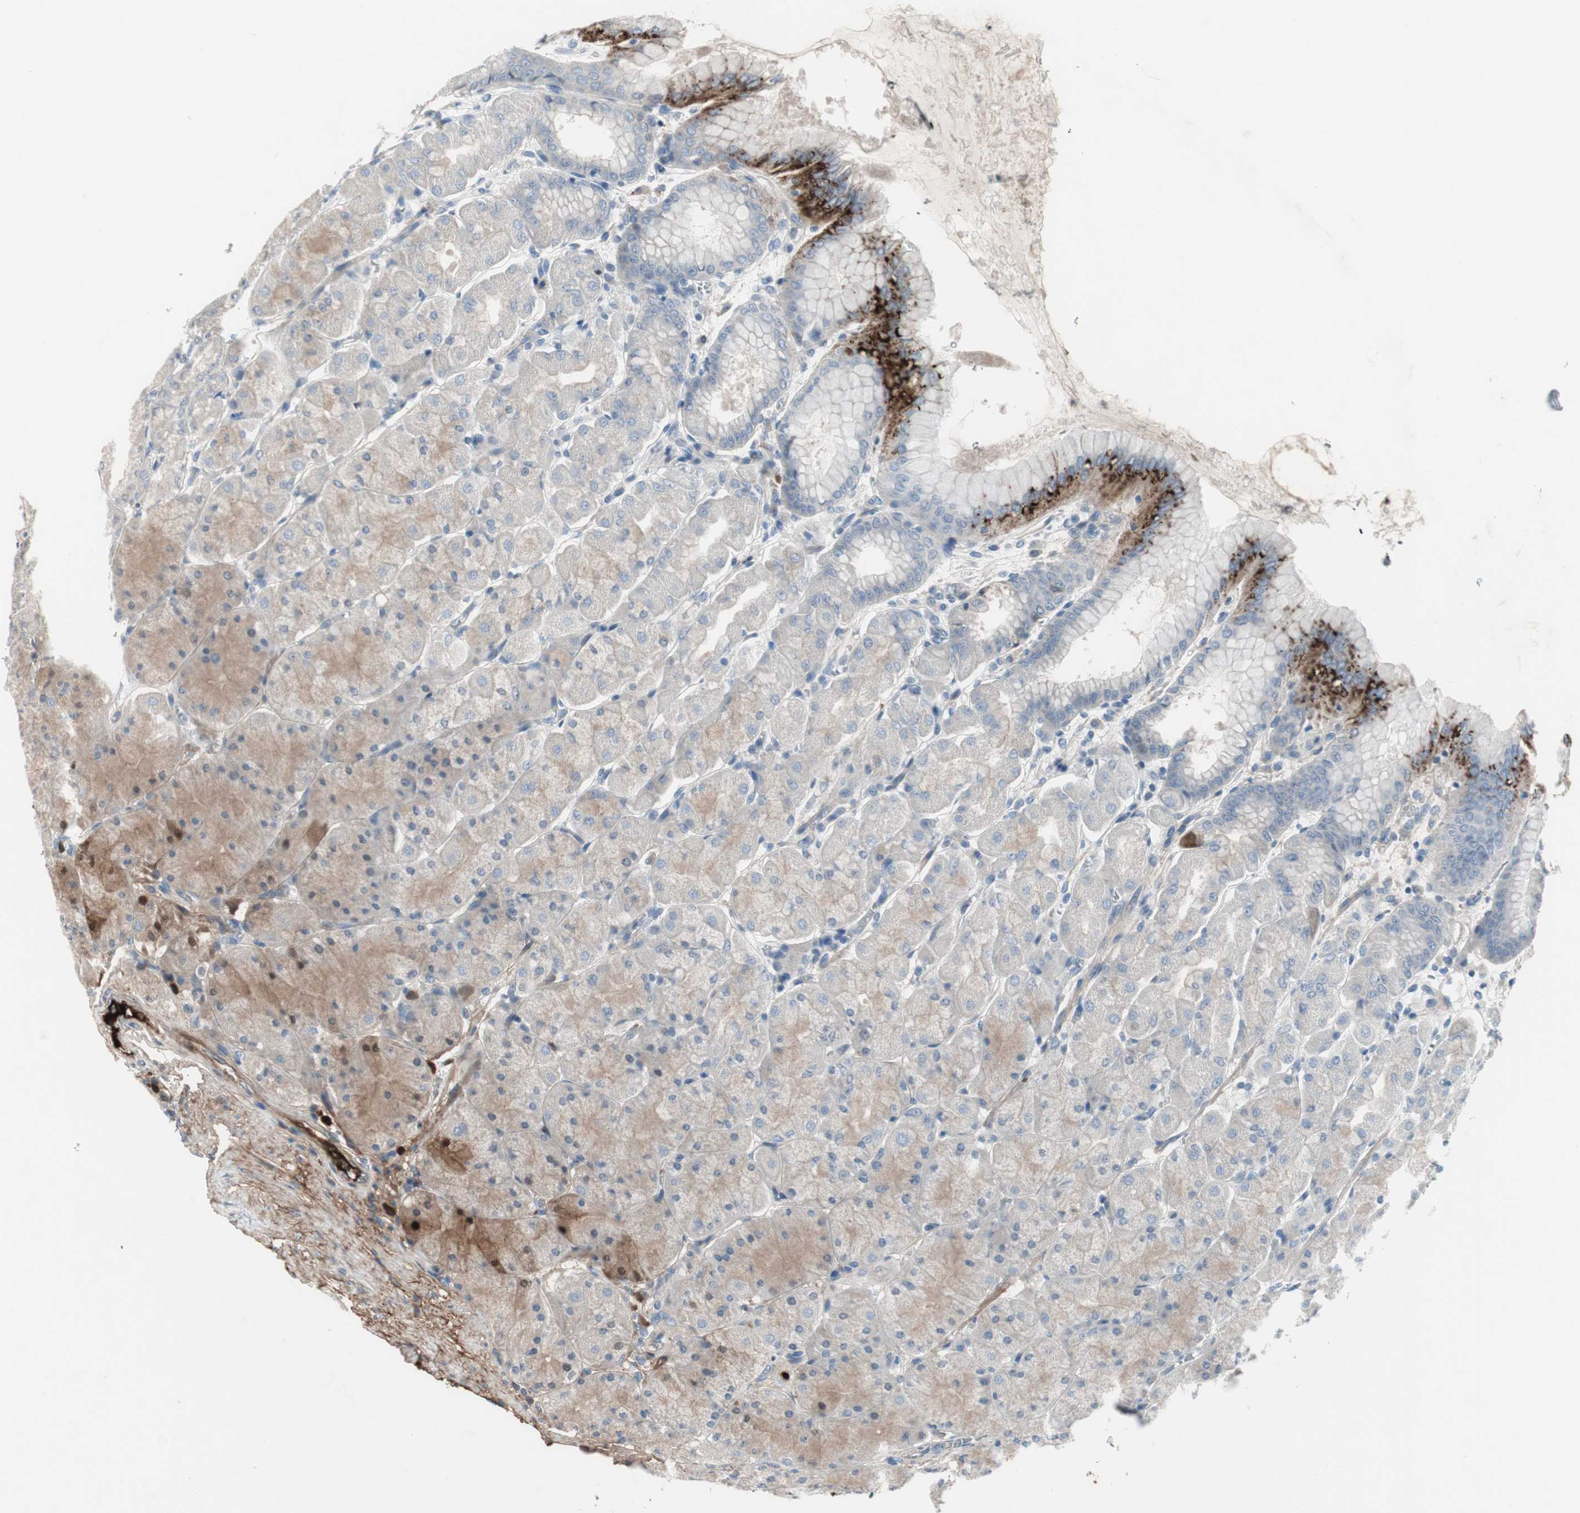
{"staining": {"intensity": "strong", "quantity": "<25%", "location": "cytoplasmic/membranous"}, "tissue": "stomach", "cell_type": "Glandular cells", "image_type": "normal", "snomed": [{"axis": "morphology", "description": "Normal tissue, NOS"}, {"axis": "topography", "description": "Stomach, upper"}], "caption": "DAB immunohistochemical staining of unremarkable human stomach reveals strong cytoplasmic/membranous protein staining in about <25% of glandular cells. The protein is shown in brown color, while the nuclei are stained blue.", "gene": "PIGR", "patient": {"sex": "female", "age": 56}}